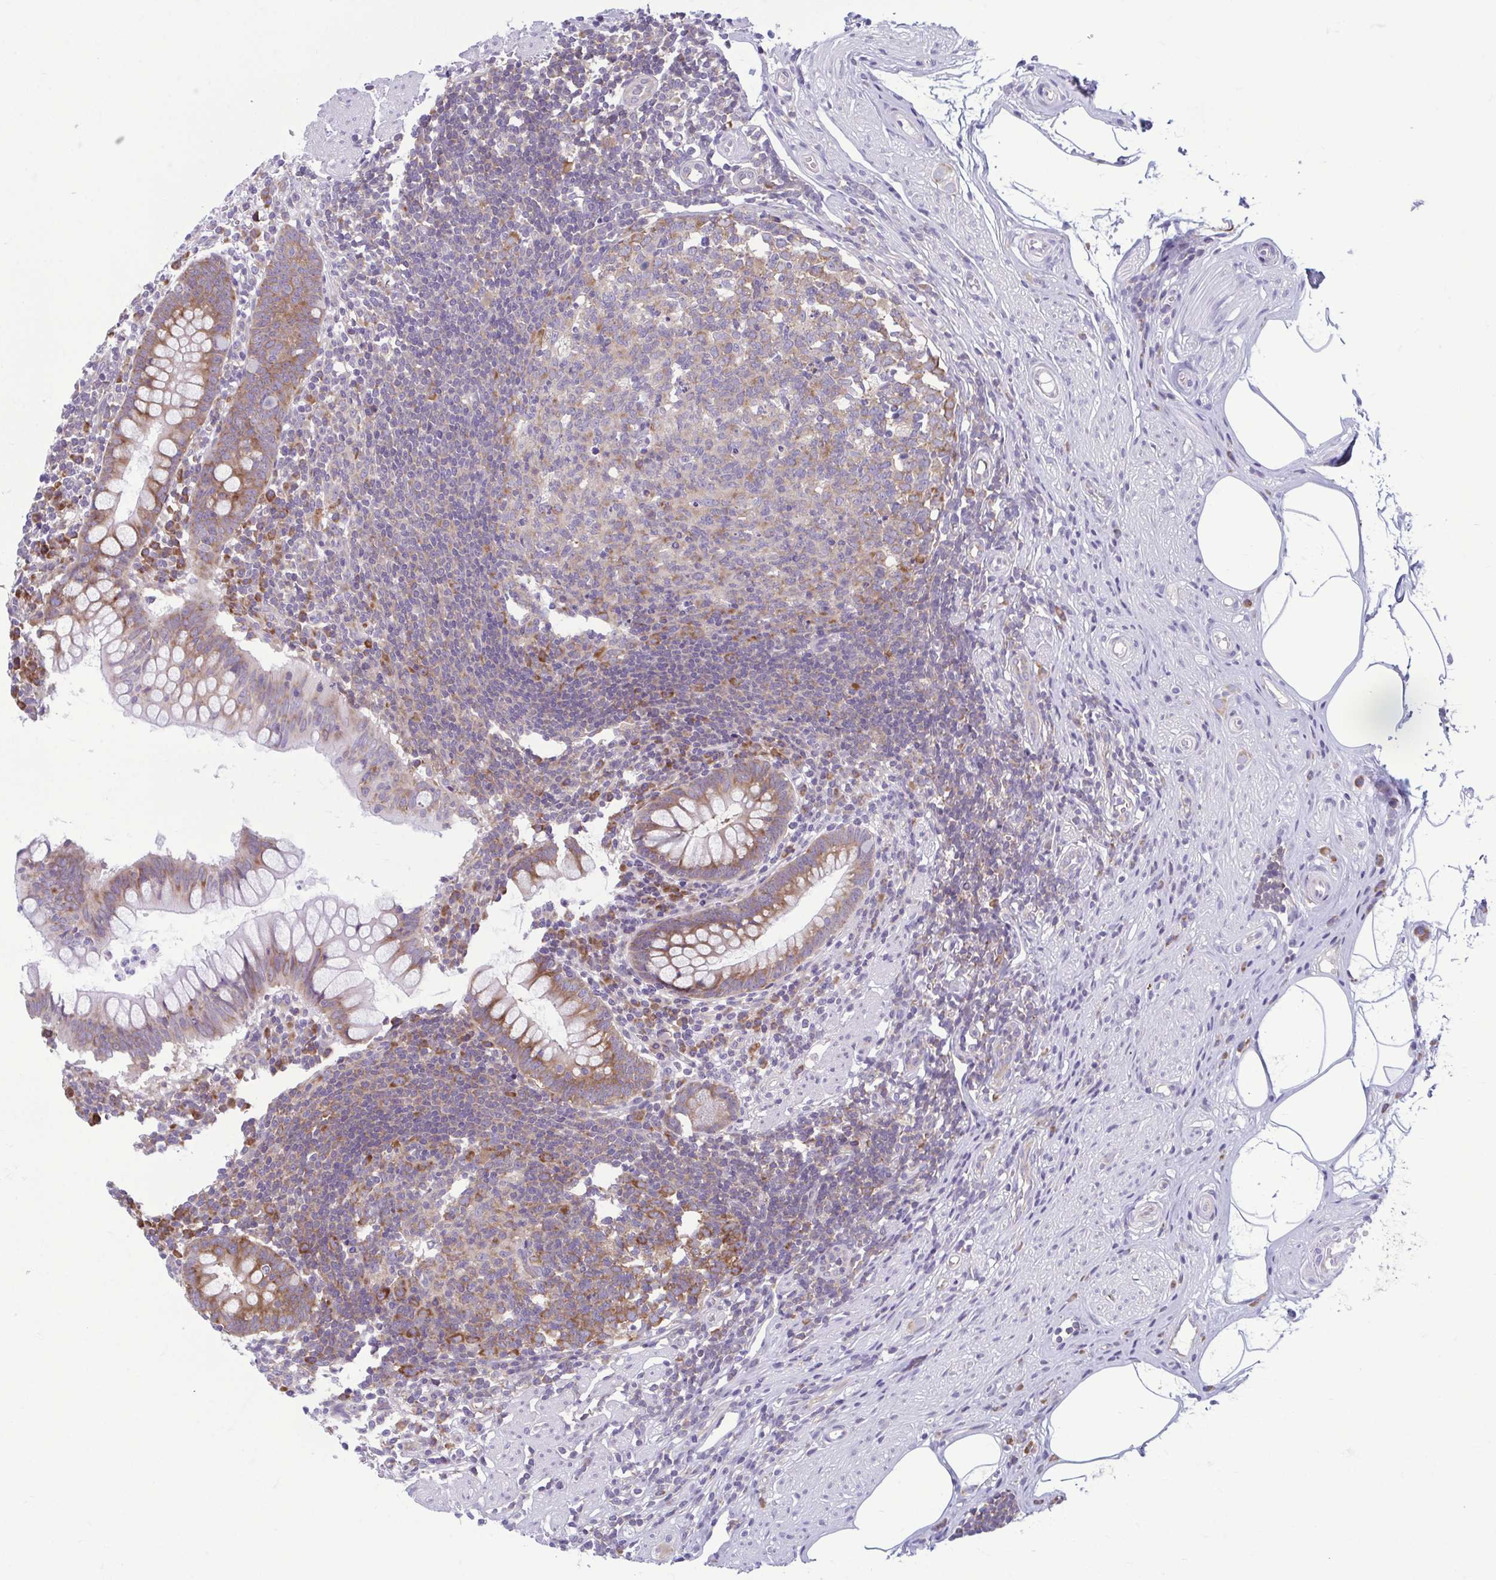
{"staining": {"intensity": "moderate", "quantity": ">75%", "location": "cytoplasmic/membranous"}, "tissue": "appendix", "cell_type": "Glandular cells", "image_type": "normal", "snomed": [{"axis": "morphology", "description": "Normal tissue, NOS"}, {"axis": "topography", "description": "Appendix"}], "caption": "This image demonstrates immunohistochemistry staining of unremarkable appendix, with medium moderate cytoplasmic/membranous positivity in about >75% of glandular cells.", "gene": "RPS16", "patient": {"sex": "female", "age": 56}}